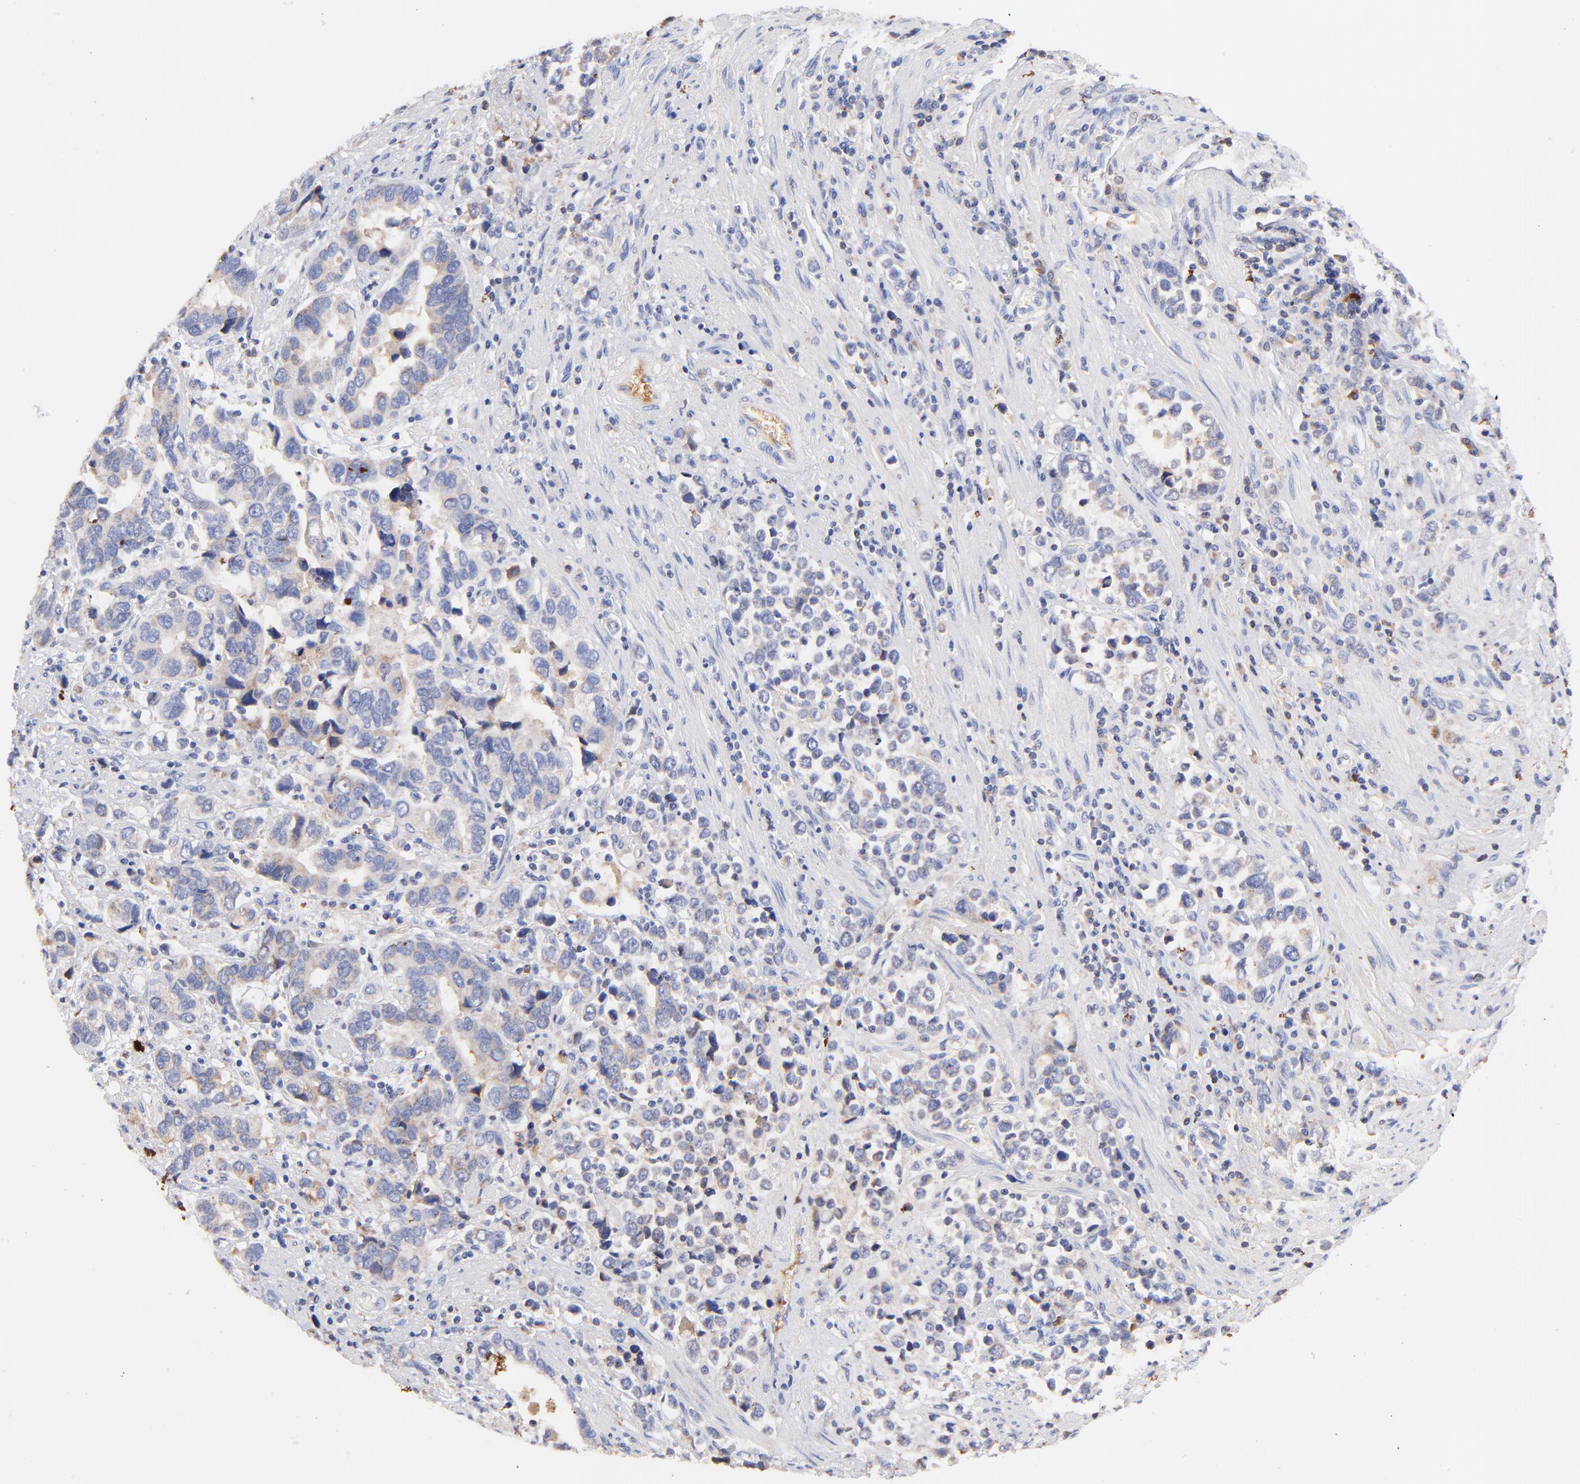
{"staining": {"intensity": "weak", "quantity": "25%-75%", "location": "cytoplasmic/membranous"}, "tissue": "stomach cancer", "cell_type": "Tumor cells", "image_type": "cancer", "snomed": [{"axis": "morphology", "description": "Adenocarcinoma, NOS"}, {"axis": "topography", "description": "Stomach, upper"}], "caption": "Adenocarcinoma (stomach) stained for a protein demonstrates weak cytoplasmic/membranous positivity in tumor cells.", "gene": "IGLV7-43", "patient": {"sex": "male", "age": 76}}